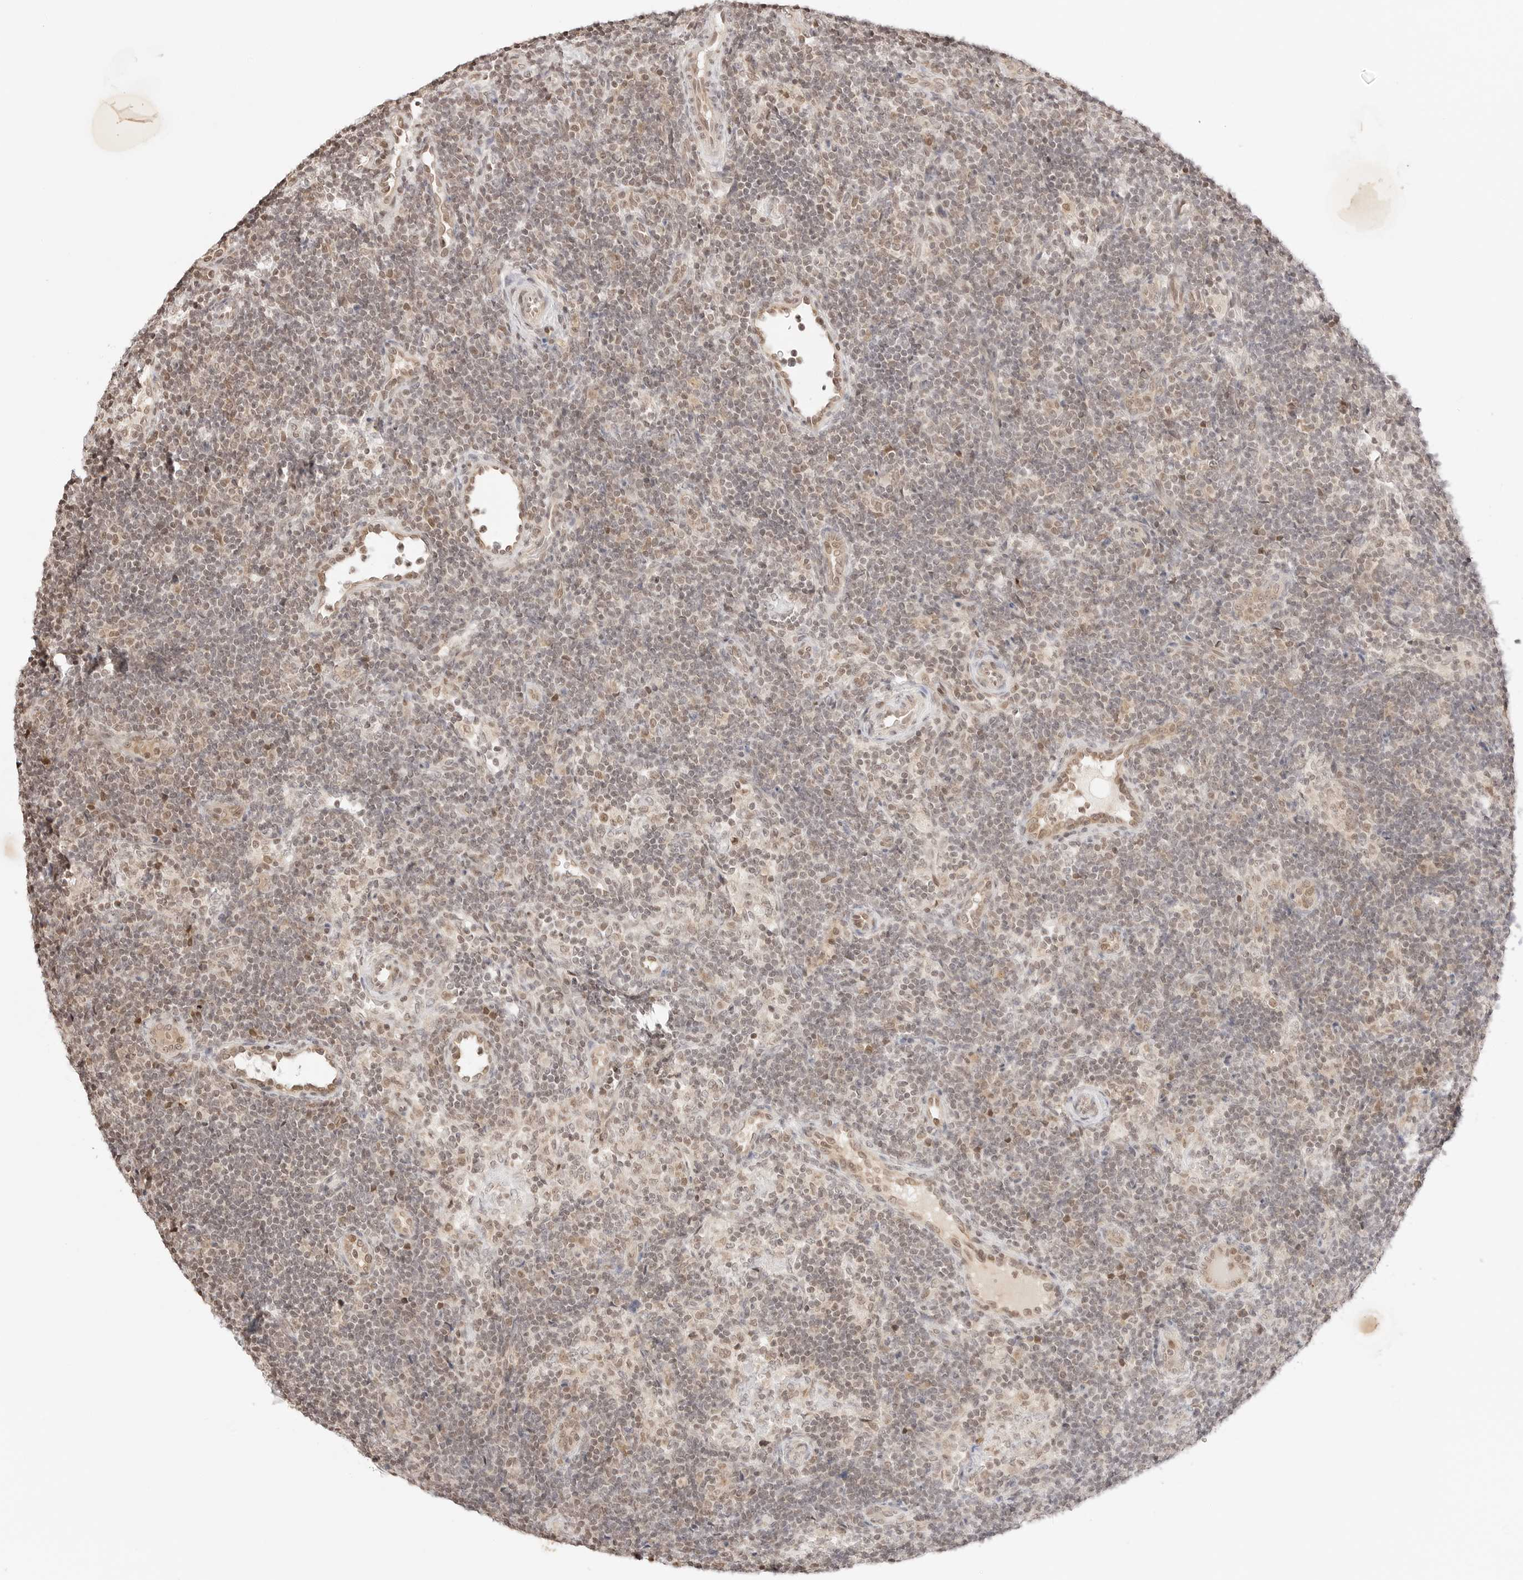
{"staining": {"intensity": "negative", "quantity": "none", "location": "none"}, "tissue": "lymph node", "cell_type": "Germinal center cells", "image_type": "normal", "snomed": [{"axis": "morphology", "description": "Normal tissue, NOS"}, {"axis": "topography", "description": "Lymph node"}], "caption": "Histopathology image shows no significant protein positivity in germinal center cells of unremarkable lymph node.", "gene": "RPS6KL1", "patient": {"sex": "female", "age": 22}}